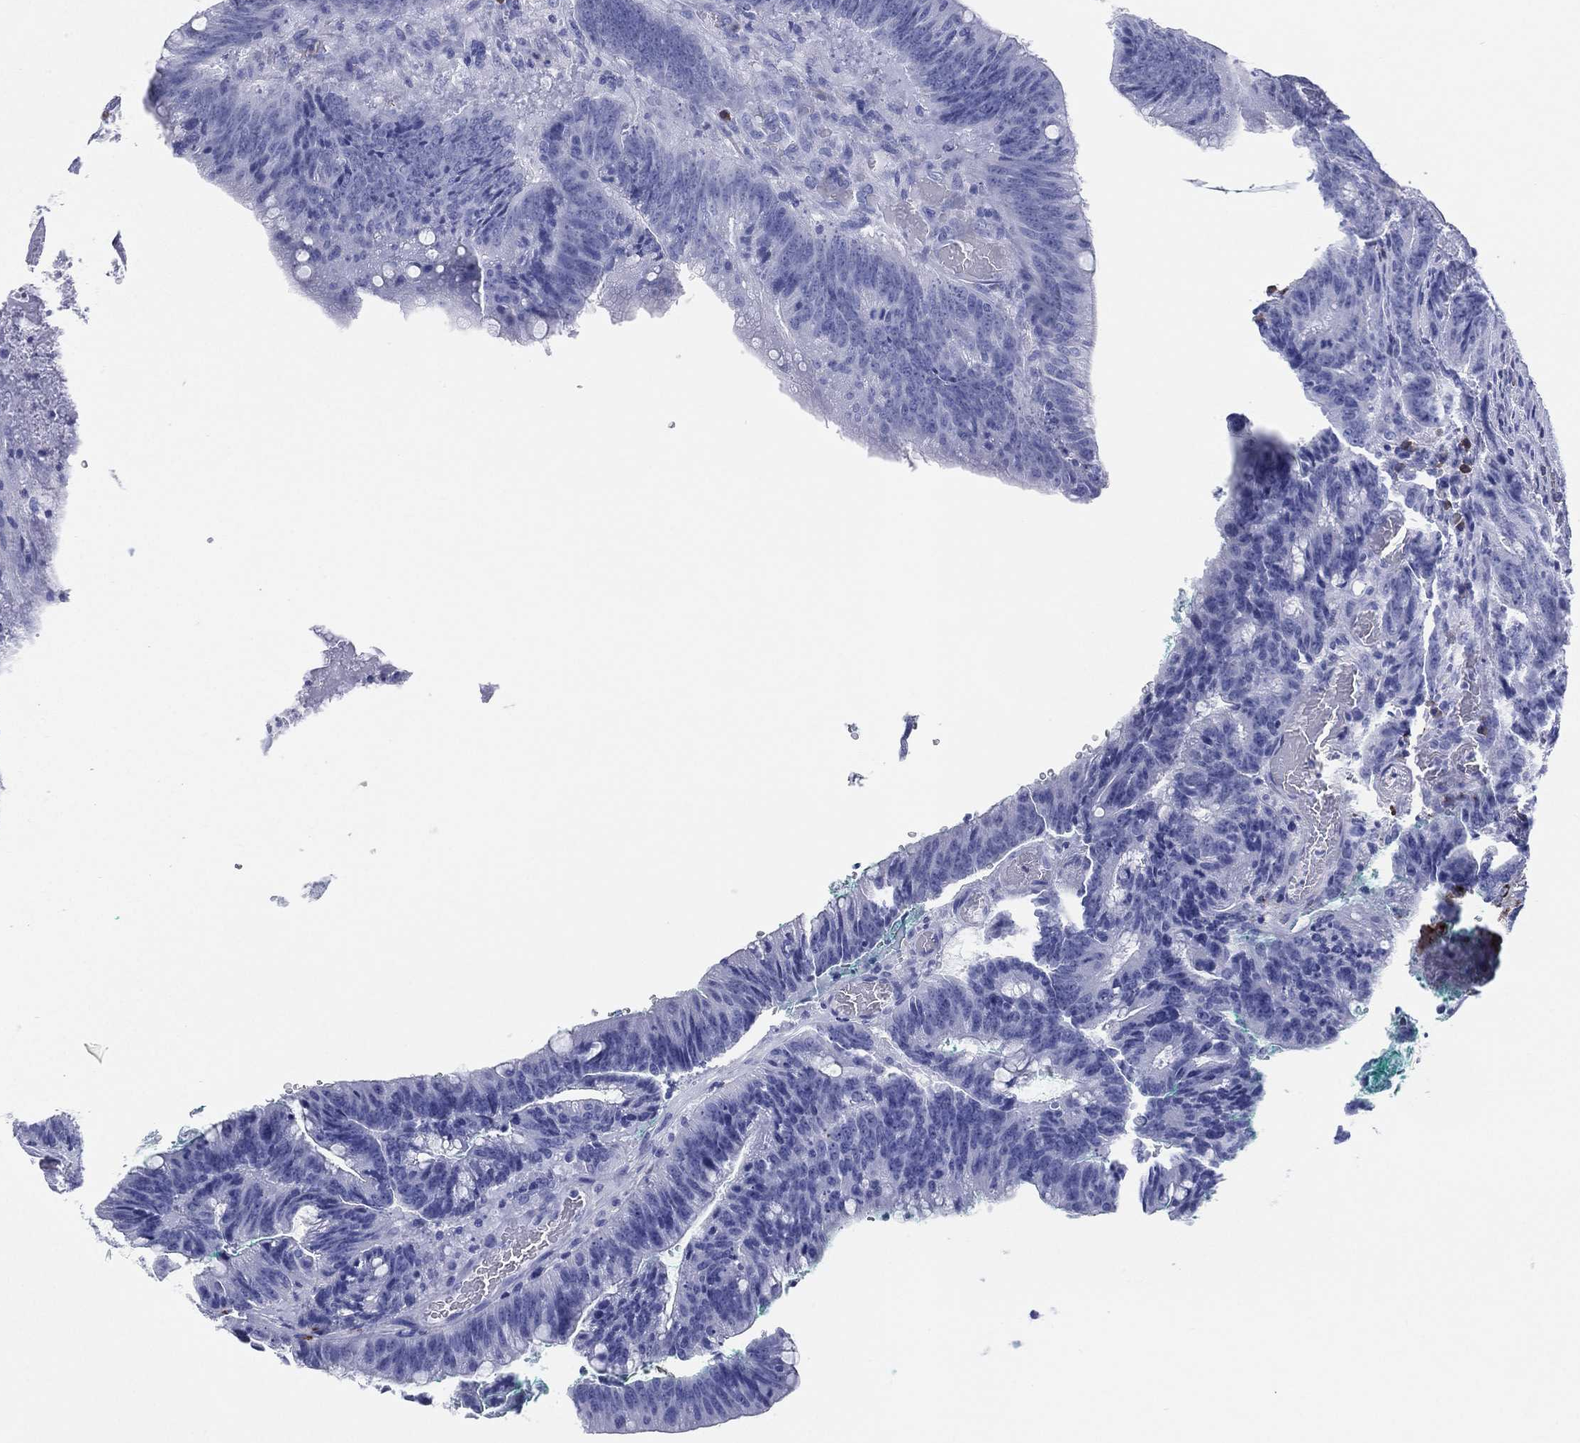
{"staining": {"intensity": "negative", "quantity": "none", "location": "none"}, "tissue": "colorectal cancer", "cell_type": "Tumor cells", "image_type": "cancer", "snomed": [{"axis": "morphology", "description": "Adenocarcinoma, NOS"}, {"axis": "topography", "description": "Colon"}], "caption": "There is no significant staining in tumor cells of colorectal cancer.", "gene": "CD79A", "patient": {"sex": "female", "age": 87}}